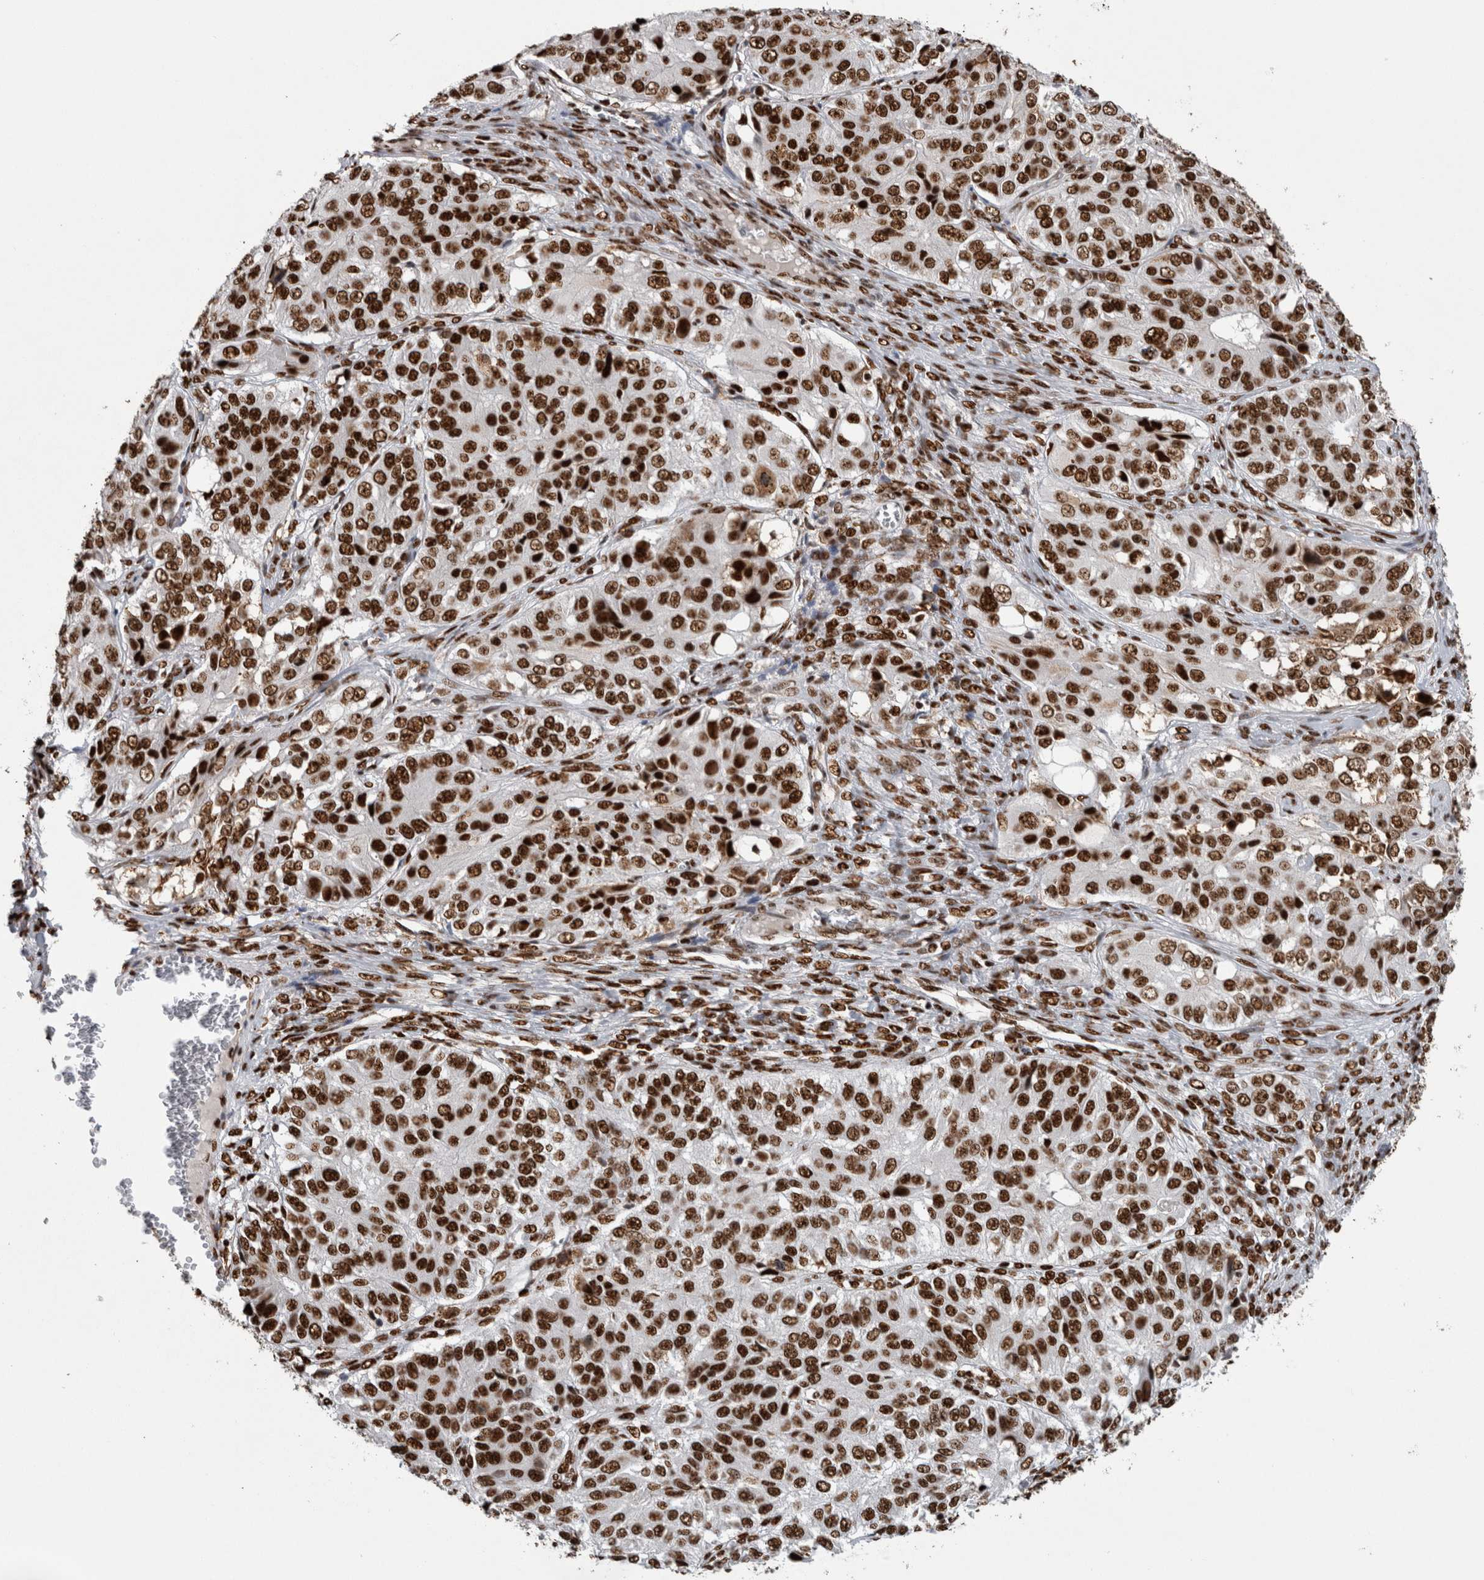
{"staining": {"intensity": "strong", "quantity": ">75%", "location": "nuclear"}, "tissue": "ovarian cancer", "cell_type": "Tumor cells", "image_type": "cancer", "snomed": [{"axis": "morphology", "description": "Carcinoma, endometroid"}, {"axis": "topography", "description": "Ovary"}], "caption": "Protein positivity by immunohistochemistry displays strong nuclear positivity in about >75% of tumor cells in ovarian cancer (endometroid carcinoma).", "gene": "NCL", "patient": {"sex": "female", "age": 51}}